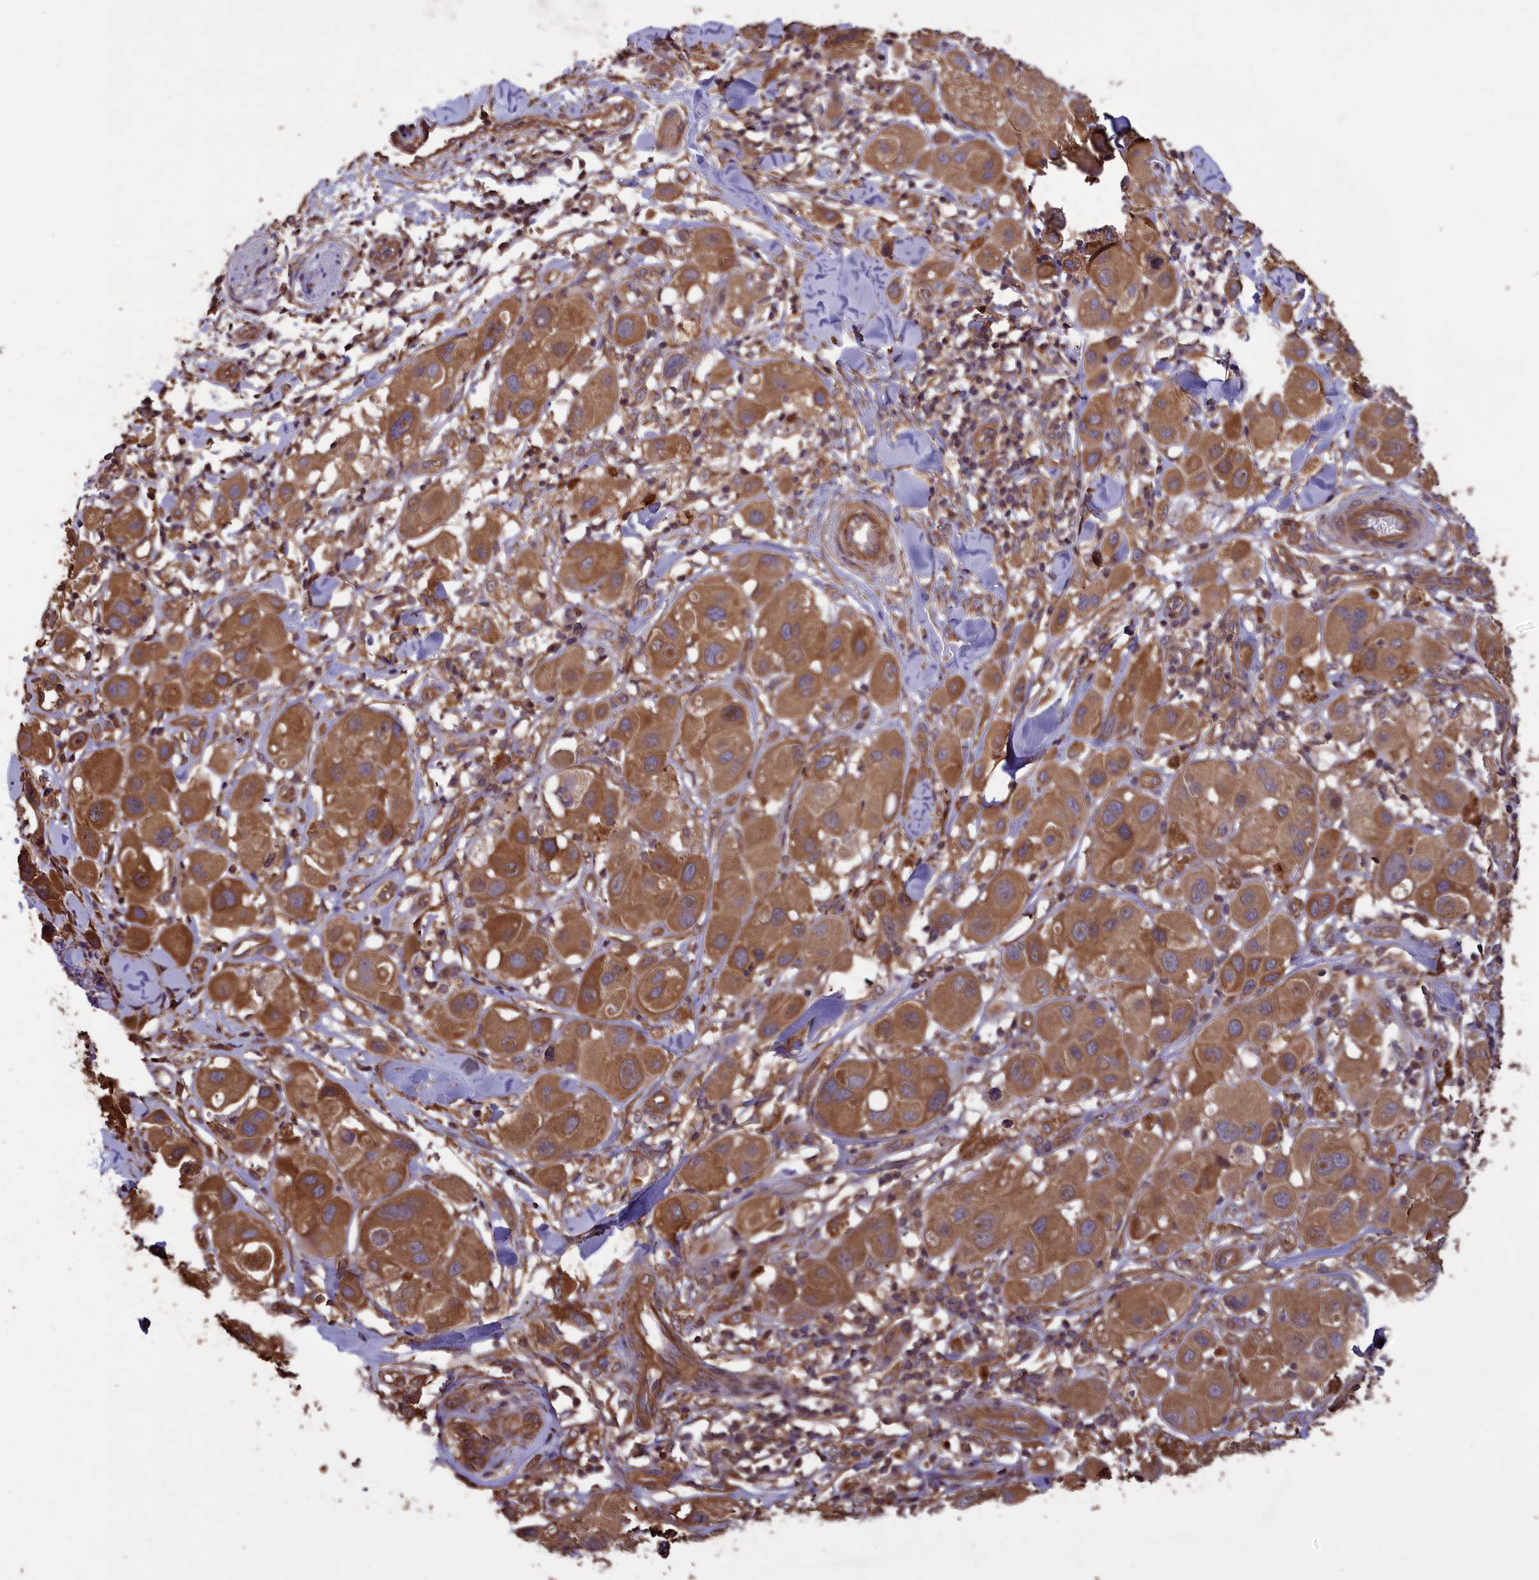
{"staining": {"intensity": "moderate", "quantity": ">75%", "location": "cytoplasmic/membranous"}, "tissue": "melanoma", "cell_type": "Tumor cells", "image_type": "cancer", "snomed": [{"axis": "morphology", "description": "Malignant melanoma, Metastatic site"}, {"axis": "topography", "description": "Skin"}], "caption": "Malignant melanoma (metastatic site) stained with immunohistochemistry displays moderate cytoplasmic/membranous staining in approximately >75% of tumor cells.", "gene": "DAPK3", "patient": {"sex": "male", "age": 41}}